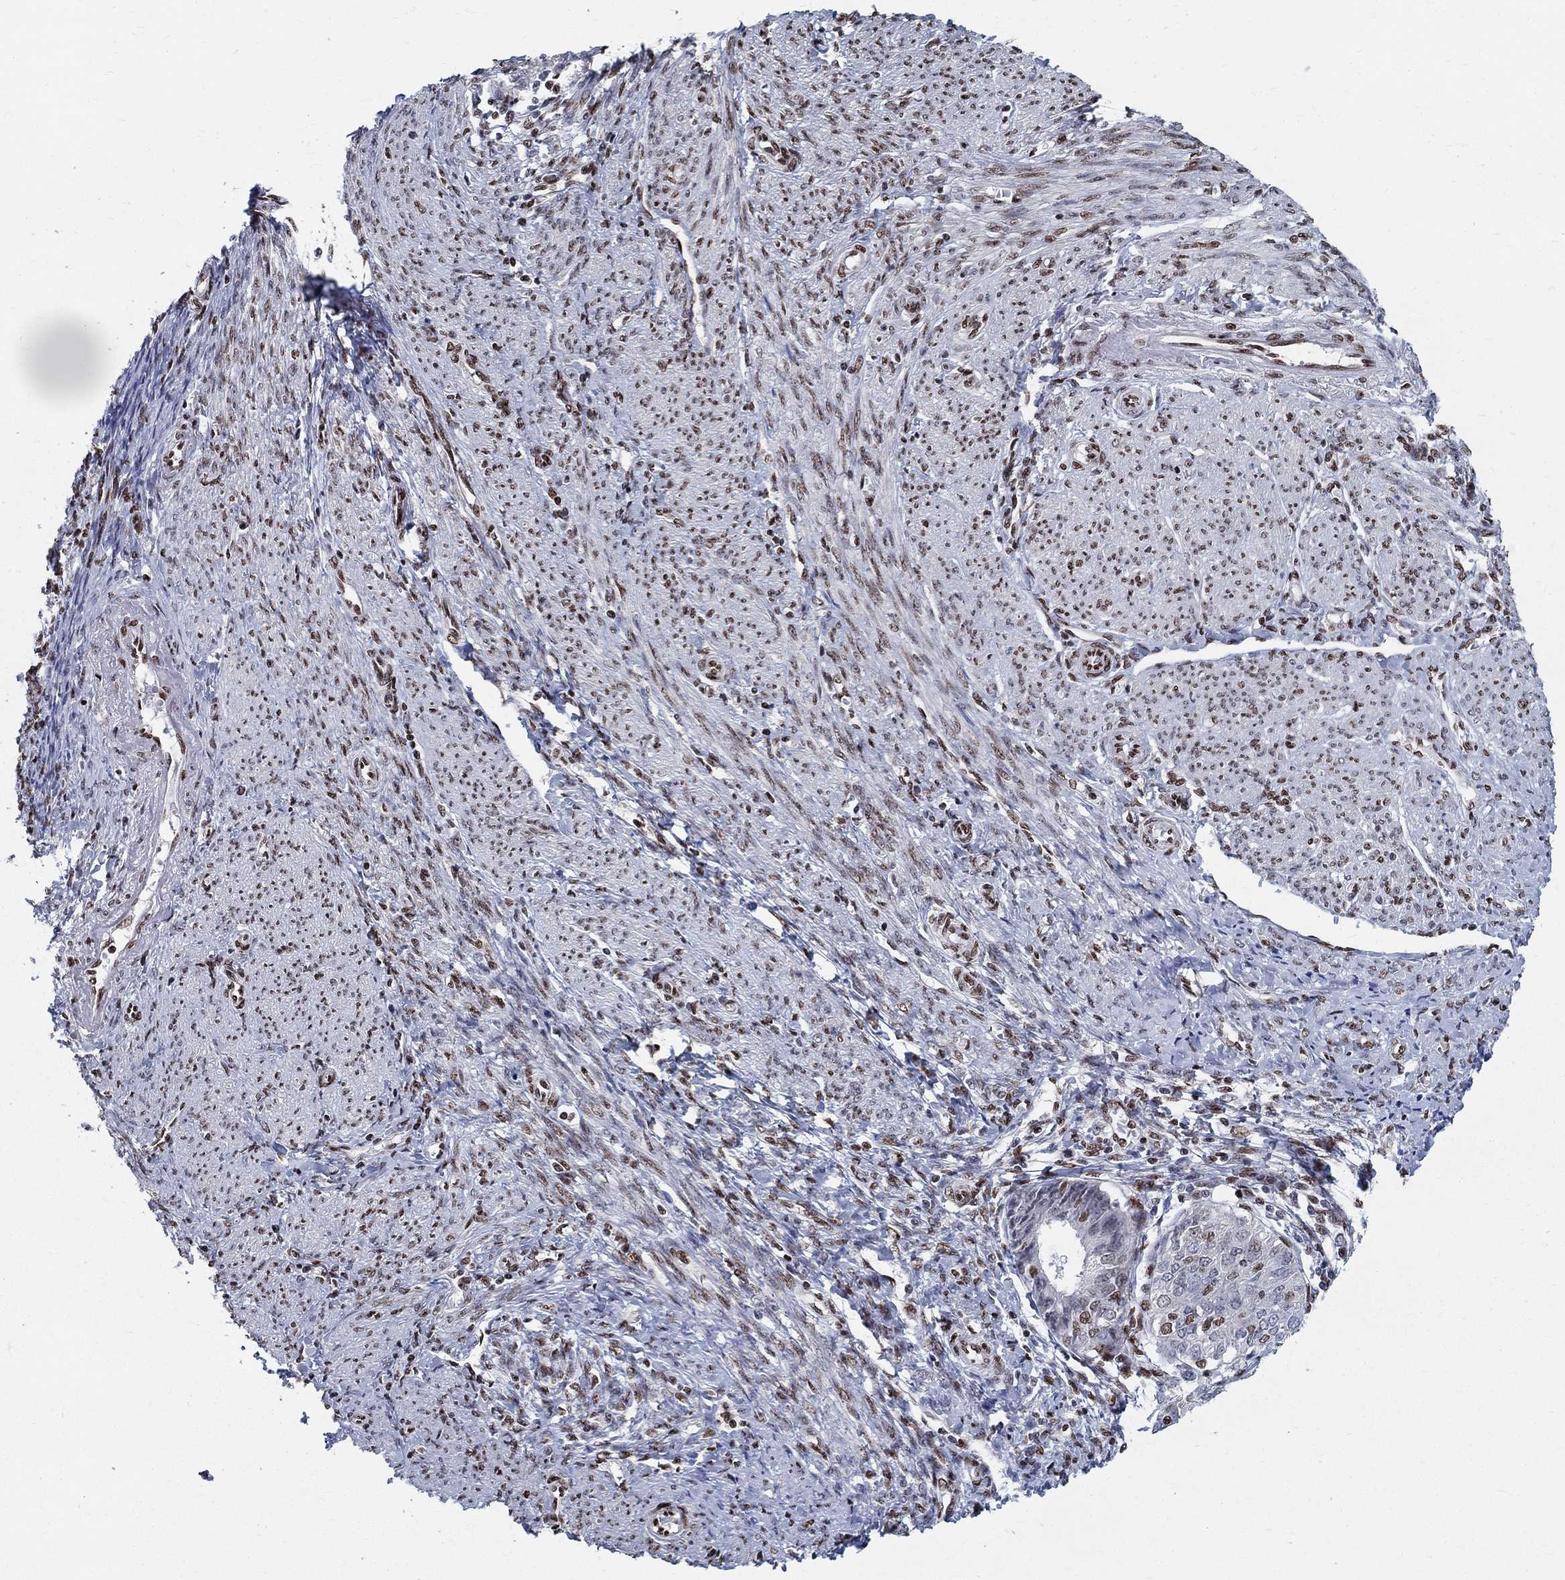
{"staining": {"intensity": "moderate", "quantity": "<25%", "location": "nuclear"}, "tissue": "endometrial cancer", "cell_type": "Tumor cells", "image_type": "cancer", "snomed": [{"axis": "morphology", "description": "Adenocarcinoma, NOS"}, {"axis": "topography", "description": "Endometrium"}], "caption": "A micrograph of human endometrial adenocarcinoma stained for a protein shows moderate nuclear brown staining in tumor cells.", "gene": "FBXO16", "patient": {"sex": "female", "age": 68}}